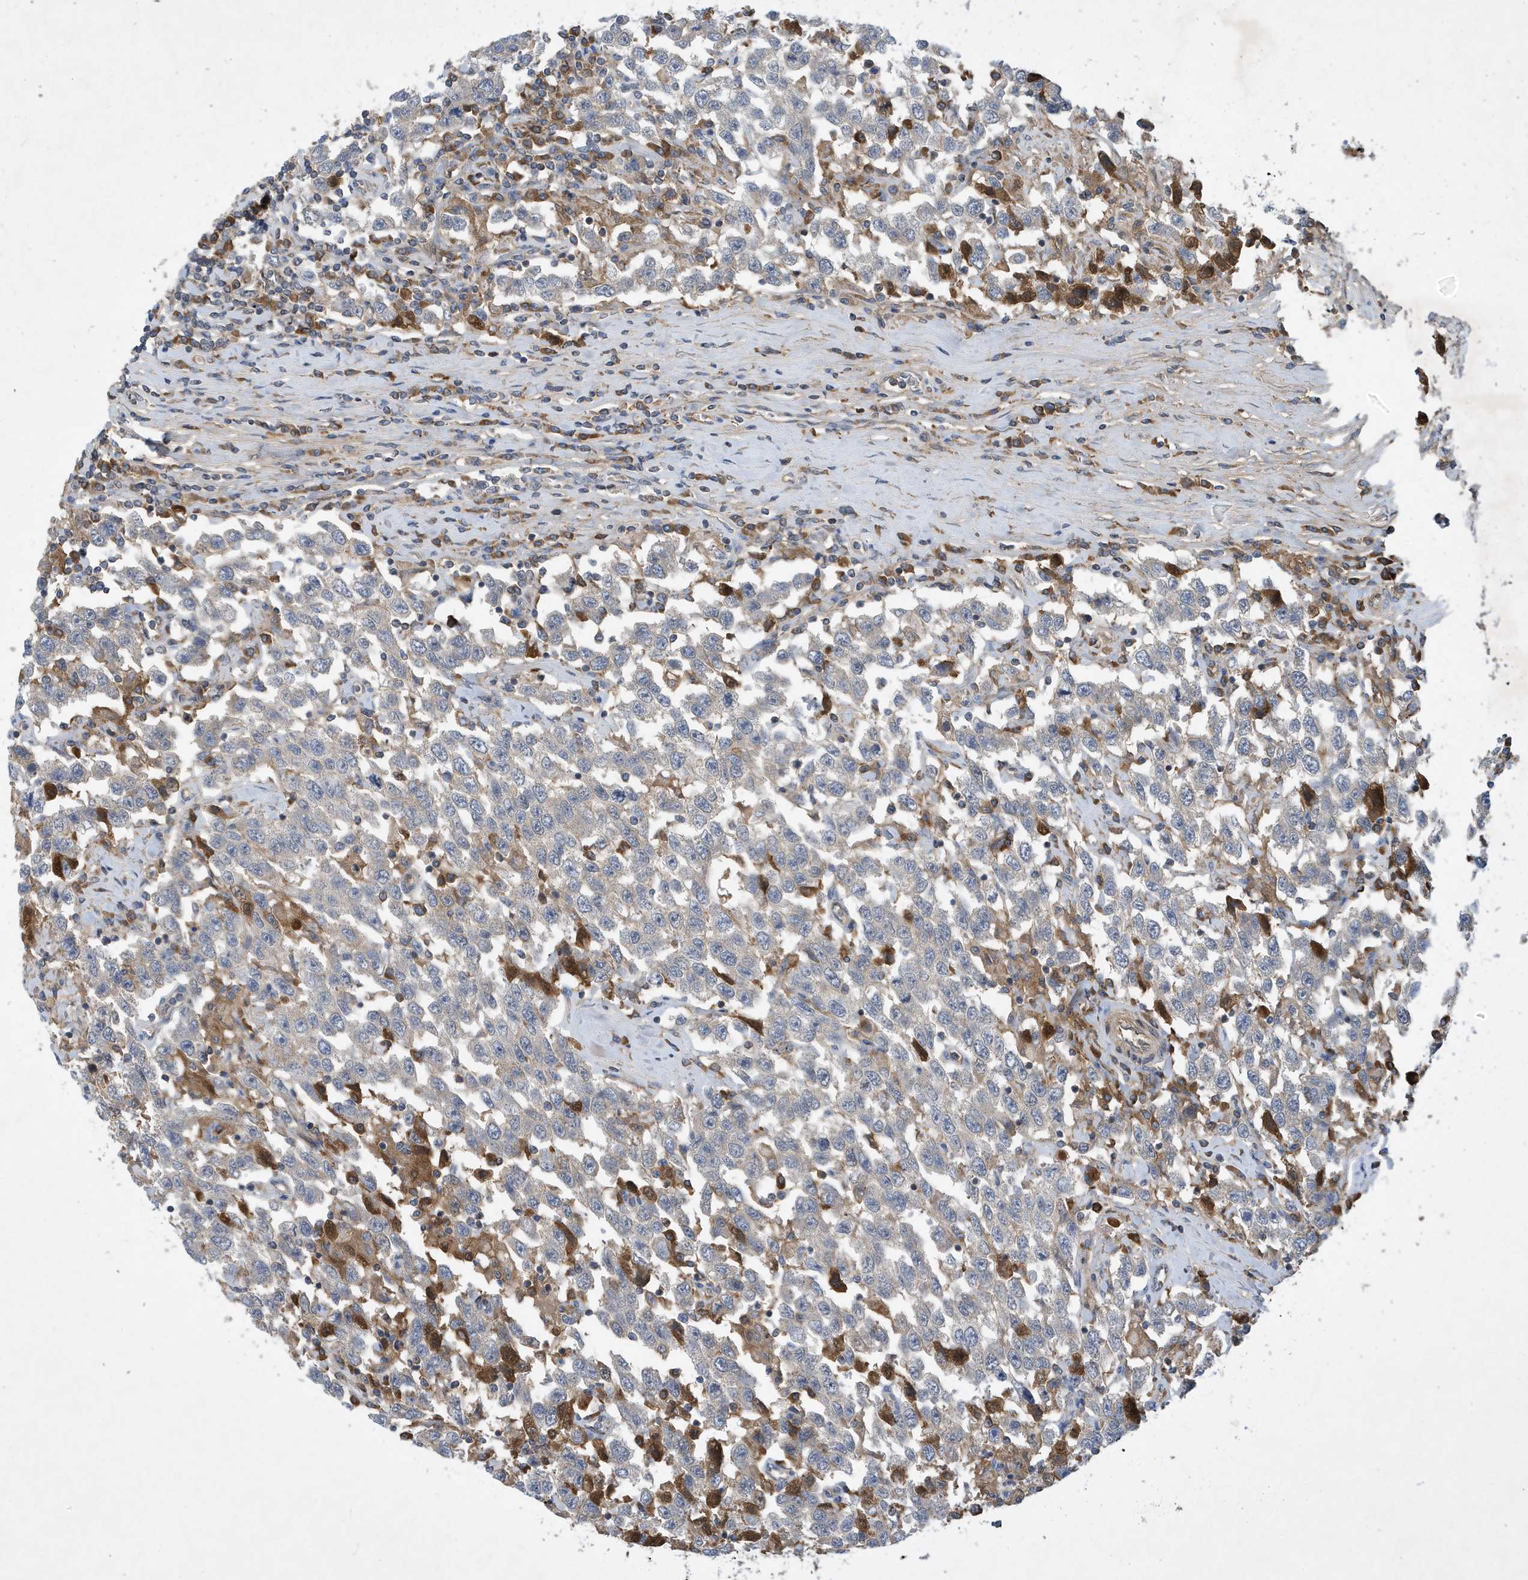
{"staining": {"intensity": "negative", "quantity": "none", "location": "none"}, "tissue": "testis cancer", "cell_type": "Tumor cells", "image_type": "cancer", "snomed": [{"axis": "morphology", "description": "Seminoma, NOS"}, {"axis": "topography", "description": "Testis"}], "caption": "High power microscopy image of an immunohistochemistry (IHC) histopathology image of testis cancer (seminoma), revealing no significant staining in tumor cells. (Immunohistochemistry, brightfield microscopy, high magnification).", "gene": "STK19", "patient": {"sex": "male", "age": 41}}